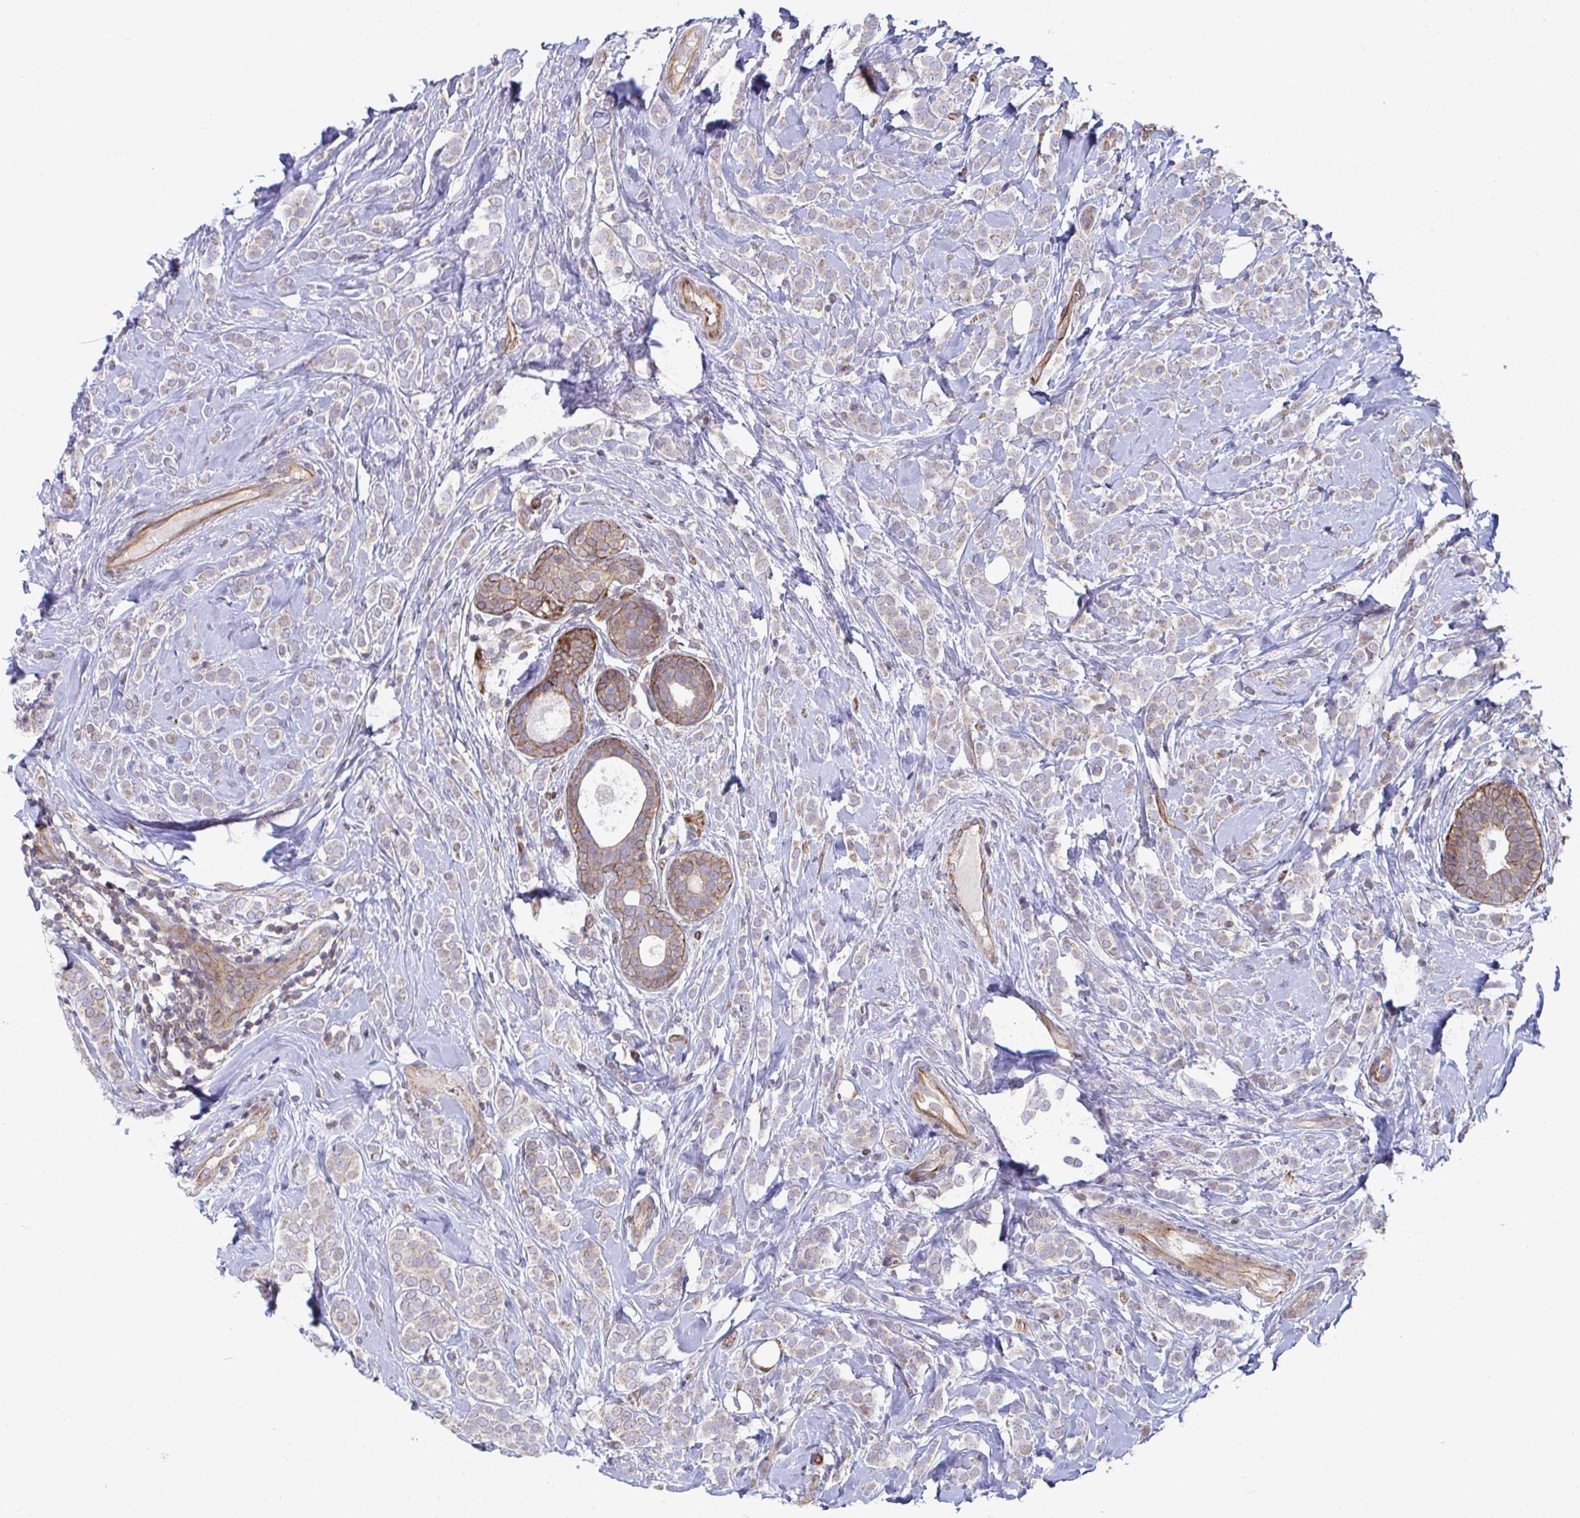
{"staining": {"intensity": "weak", "quantity": "<25%", "location": "cytoplasmic/membranous"}, "tissue": "breast cancer", "cell_type": "Tumor cells", "image_type": "cancer", "snomed": [{"axis": "morphology", "description": "Lobular carcinoma"}, {"axis": "topography", "description": "Breast"}], "caption": "DAB (3,3'-diaminobenzidine) immunohistochemical staining of breast lobular carcinoma displays no significant staining in tumor cells. (Immunohistochemistry (ihc), brightfield microscopy, high magnification).", "gene": "EIF1AD", "patient": {"sex": "female", "age": 49}}